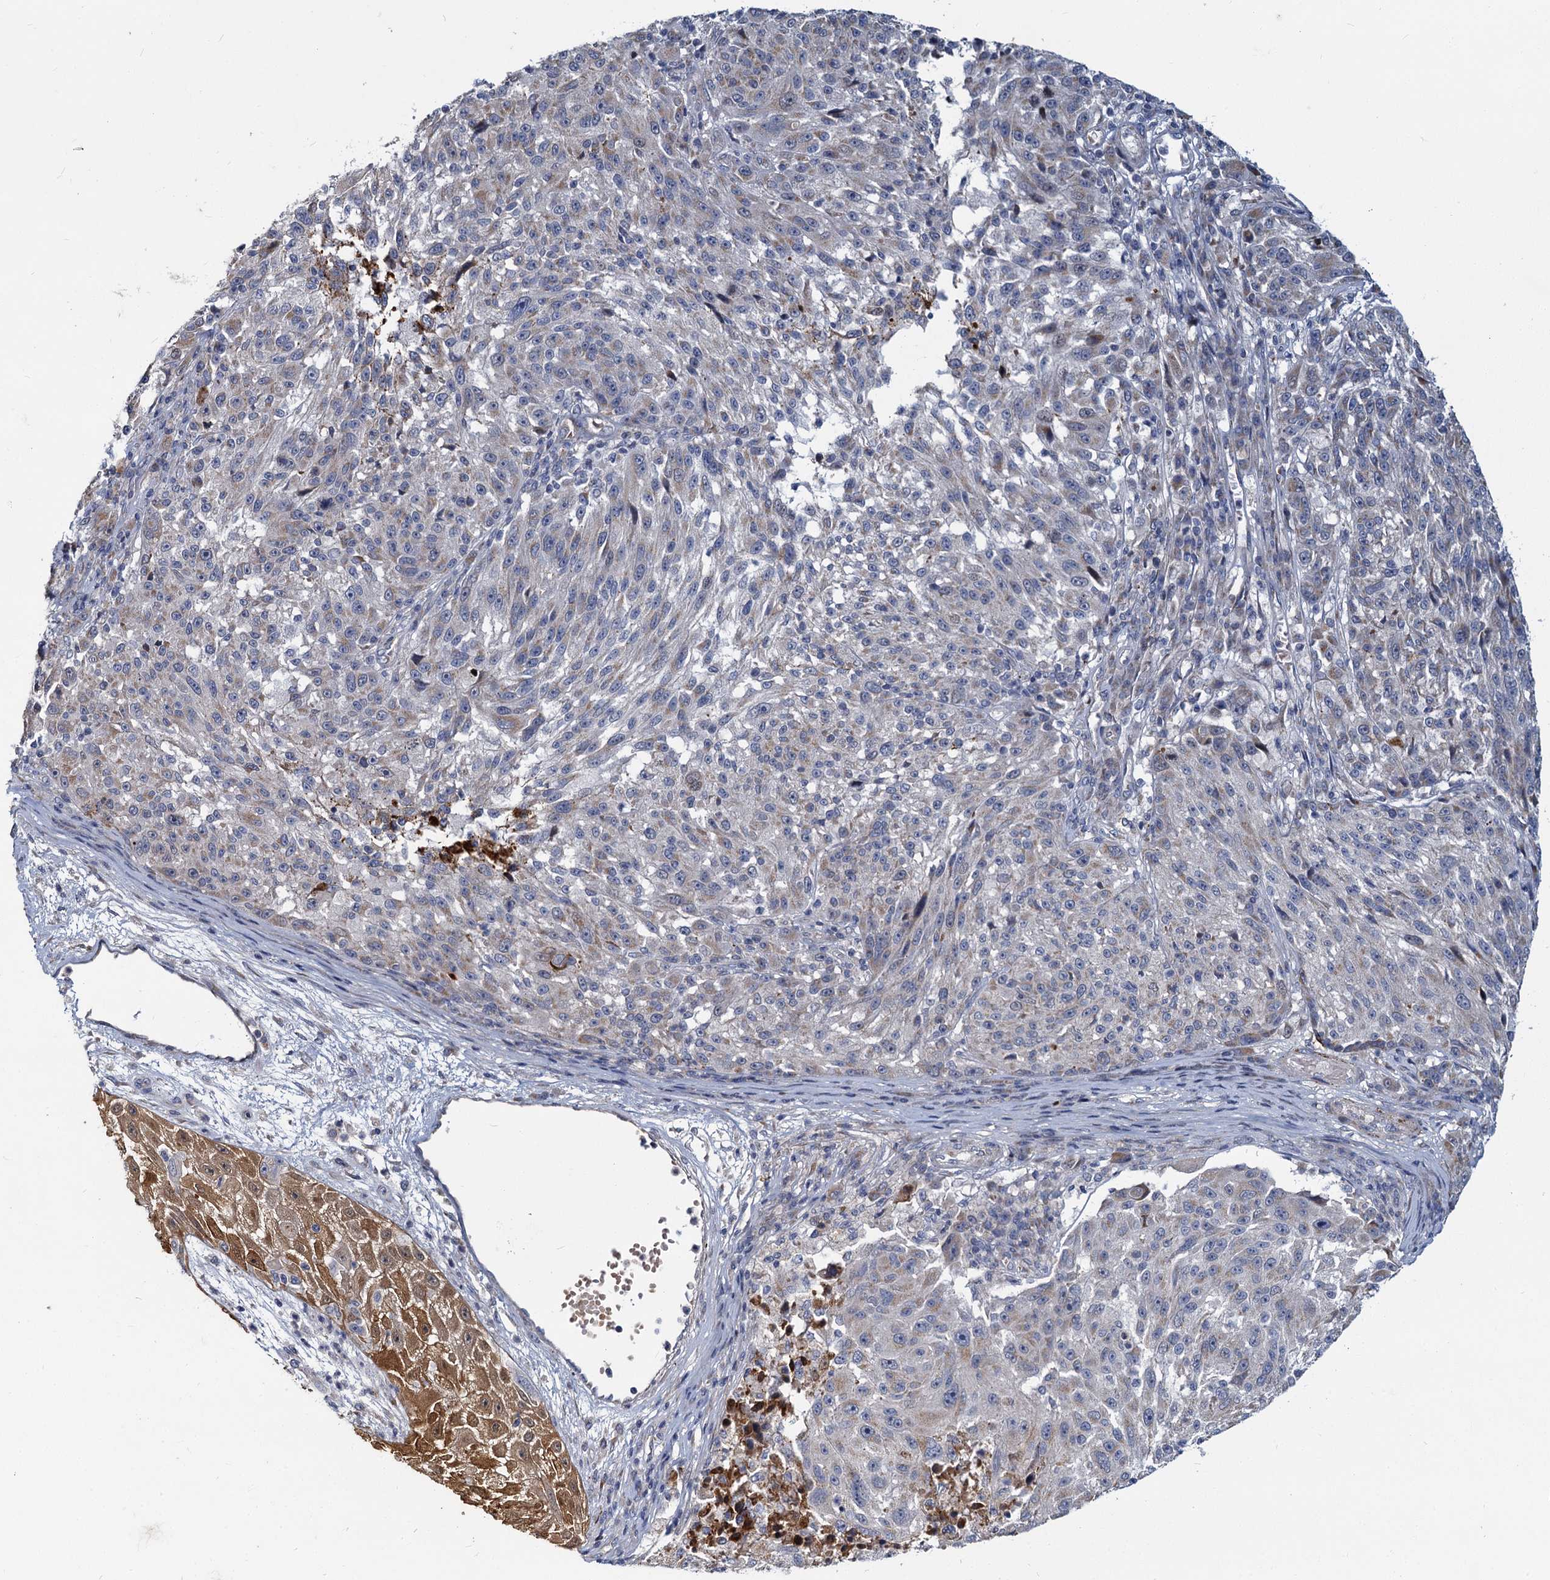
{"staining": {"intensity": "weak", "quantity": "<25%", "location": "cytoplasmic/membranous"}, "tissue": "melanoma", "cell_type": "Tumor cells", "image_type": "cancer", "snomed": [{"axis": "morphology", "description": "Malignant melanoma, NOS"}, {"axis": "topography", "description": "Skin"}], "caption": "Immunohistochemistry (IHC) histopathology image of malignant melanoma stained for a protein (brown), which demonstrates no expression in tumor cells.", "gene": "DCUN1D2", "patient": {"sex": "male", "age": 53}}